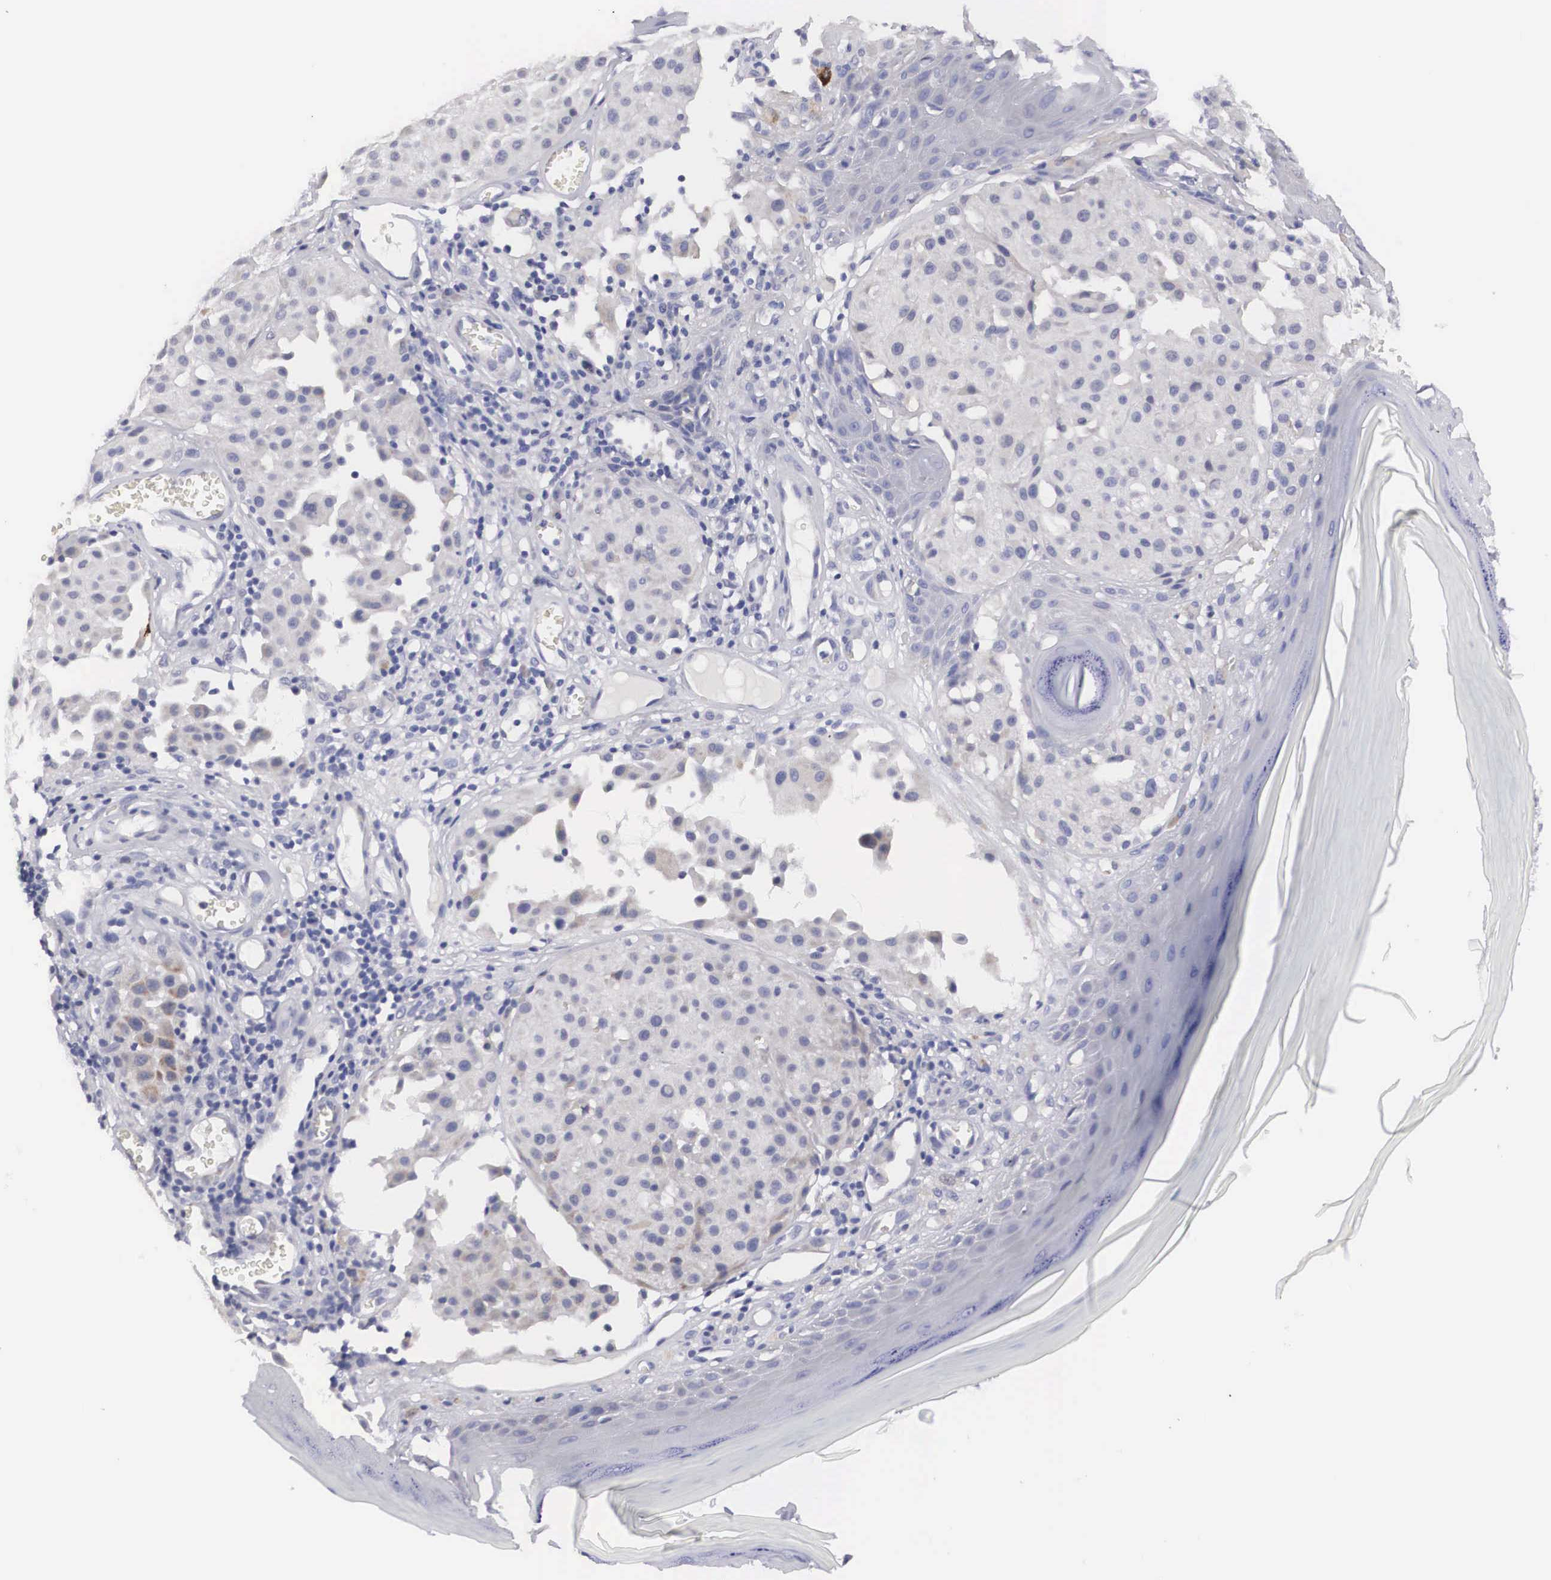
{"staining": {"intensity": "negative", "quantity": "none", "location": "none"}, "tissue": "melanoma", "cell_type": "Tumor cells", "image_type": "cancer", "snomed": [{"axis": "morphology", "description": "Malignant melanoma, NOS"}, {"axis": "topography", "description": "Skin"}], "caption": "The photomicrograph exhibits no significant expression in tumor cells of malignant melanoma. Nuclei are stained in blue.", "gene": "ARMCX3", "patient": {"sex": "male", "age": 36}}